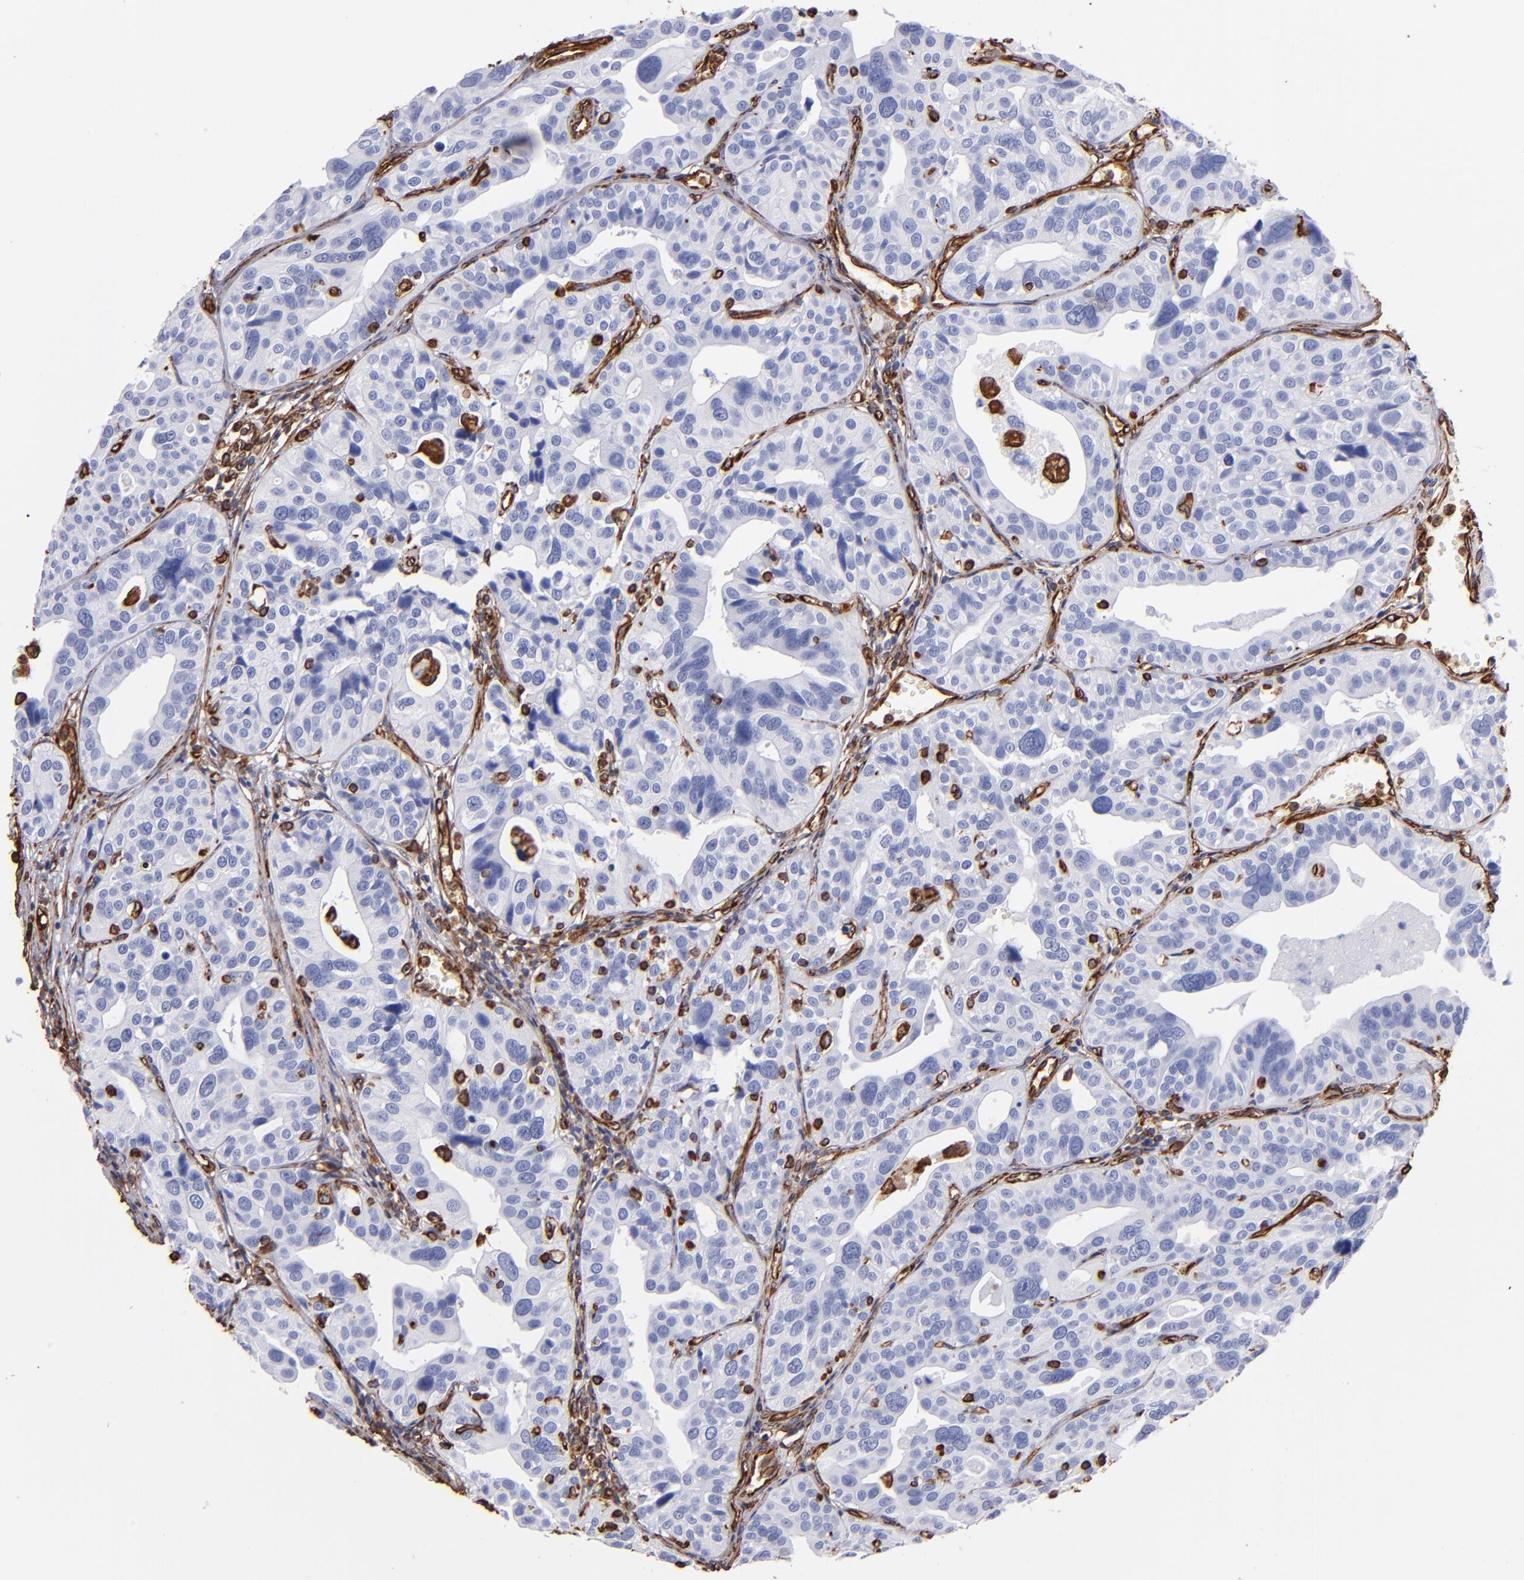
{"staining": {"intensity": "strong", "quantity": "<25%", "location": "cytoplasmic/membranous"}, "tissue": "urothelial cancer", "cell_type": "Tumor cells", "image_type": "cancer", "snomed": [{"axis": "morphology", "description": "Urothelial carcinoma, High grade"}, {"axis": "topography", "description": "Urinary bladder"}], "caption": "Protein staining shows strong cytoplasmic/membranous expression in approximately <25% of tumor cells in urothelial cancer.", "gene": "VIM", "patient": {"sex": "male", "age": 56}}